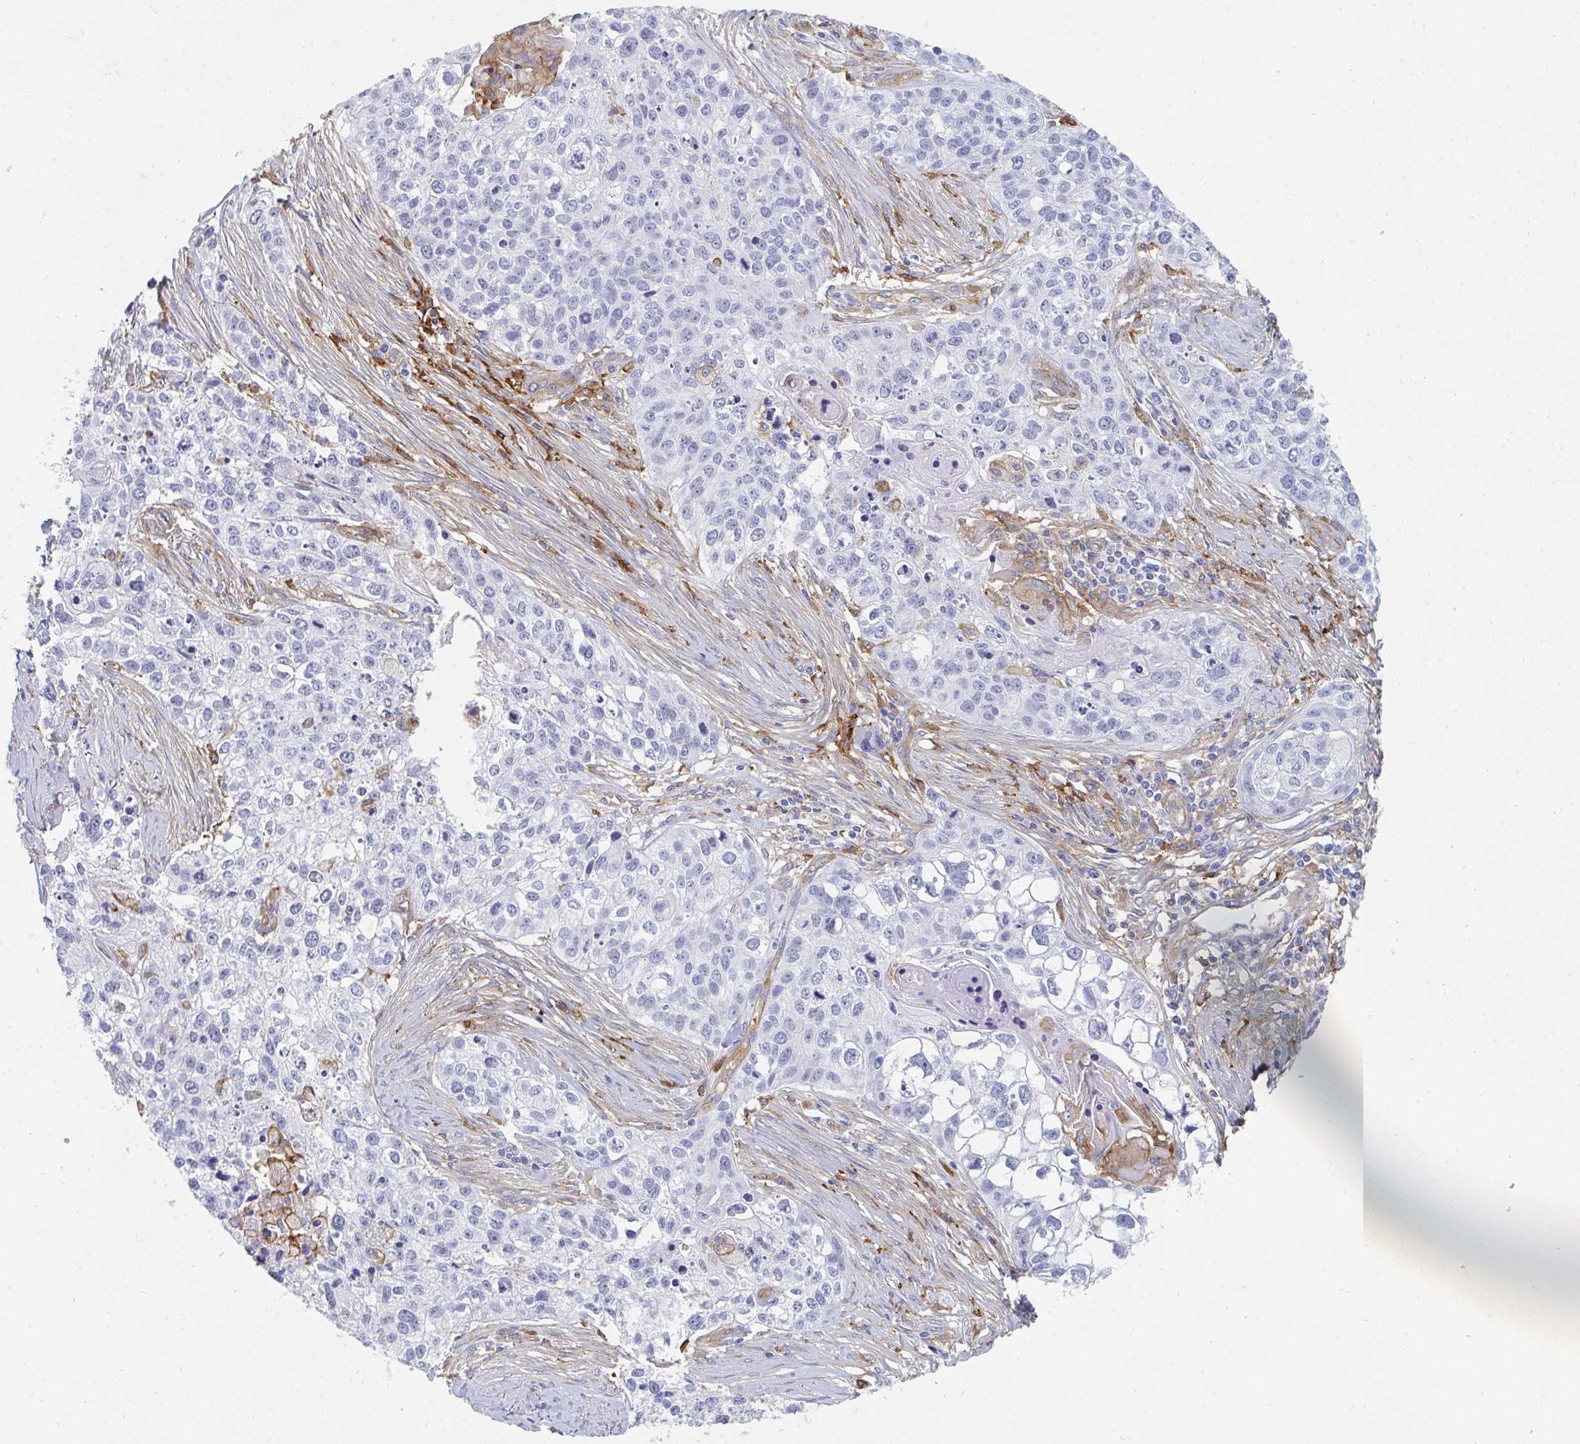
{"staining": {"intensity": "negative", "quantity": "none", "location": "none"}, "tissue": "lung cancer", "cell_type": "Tumor cells", "image_type": "cancer", "snomed": [{"axis": "morphology", "description": "Squamous cell carcinoma, NOS"}, {"axis": "topography", "description": "Lung"}], "caption": "A photomicrograph of human squamous cell carcinoma (lung) is negative for staining in tumor cells. (Stains: DAB (3,3'-diaminobenzidine) immunohistochemistry with hematoxylin counter stain, Microscopy: brightfield microscopy at high magnification).", "gene": "DAB2", "patient": {"sex": "male", "age": 74}}